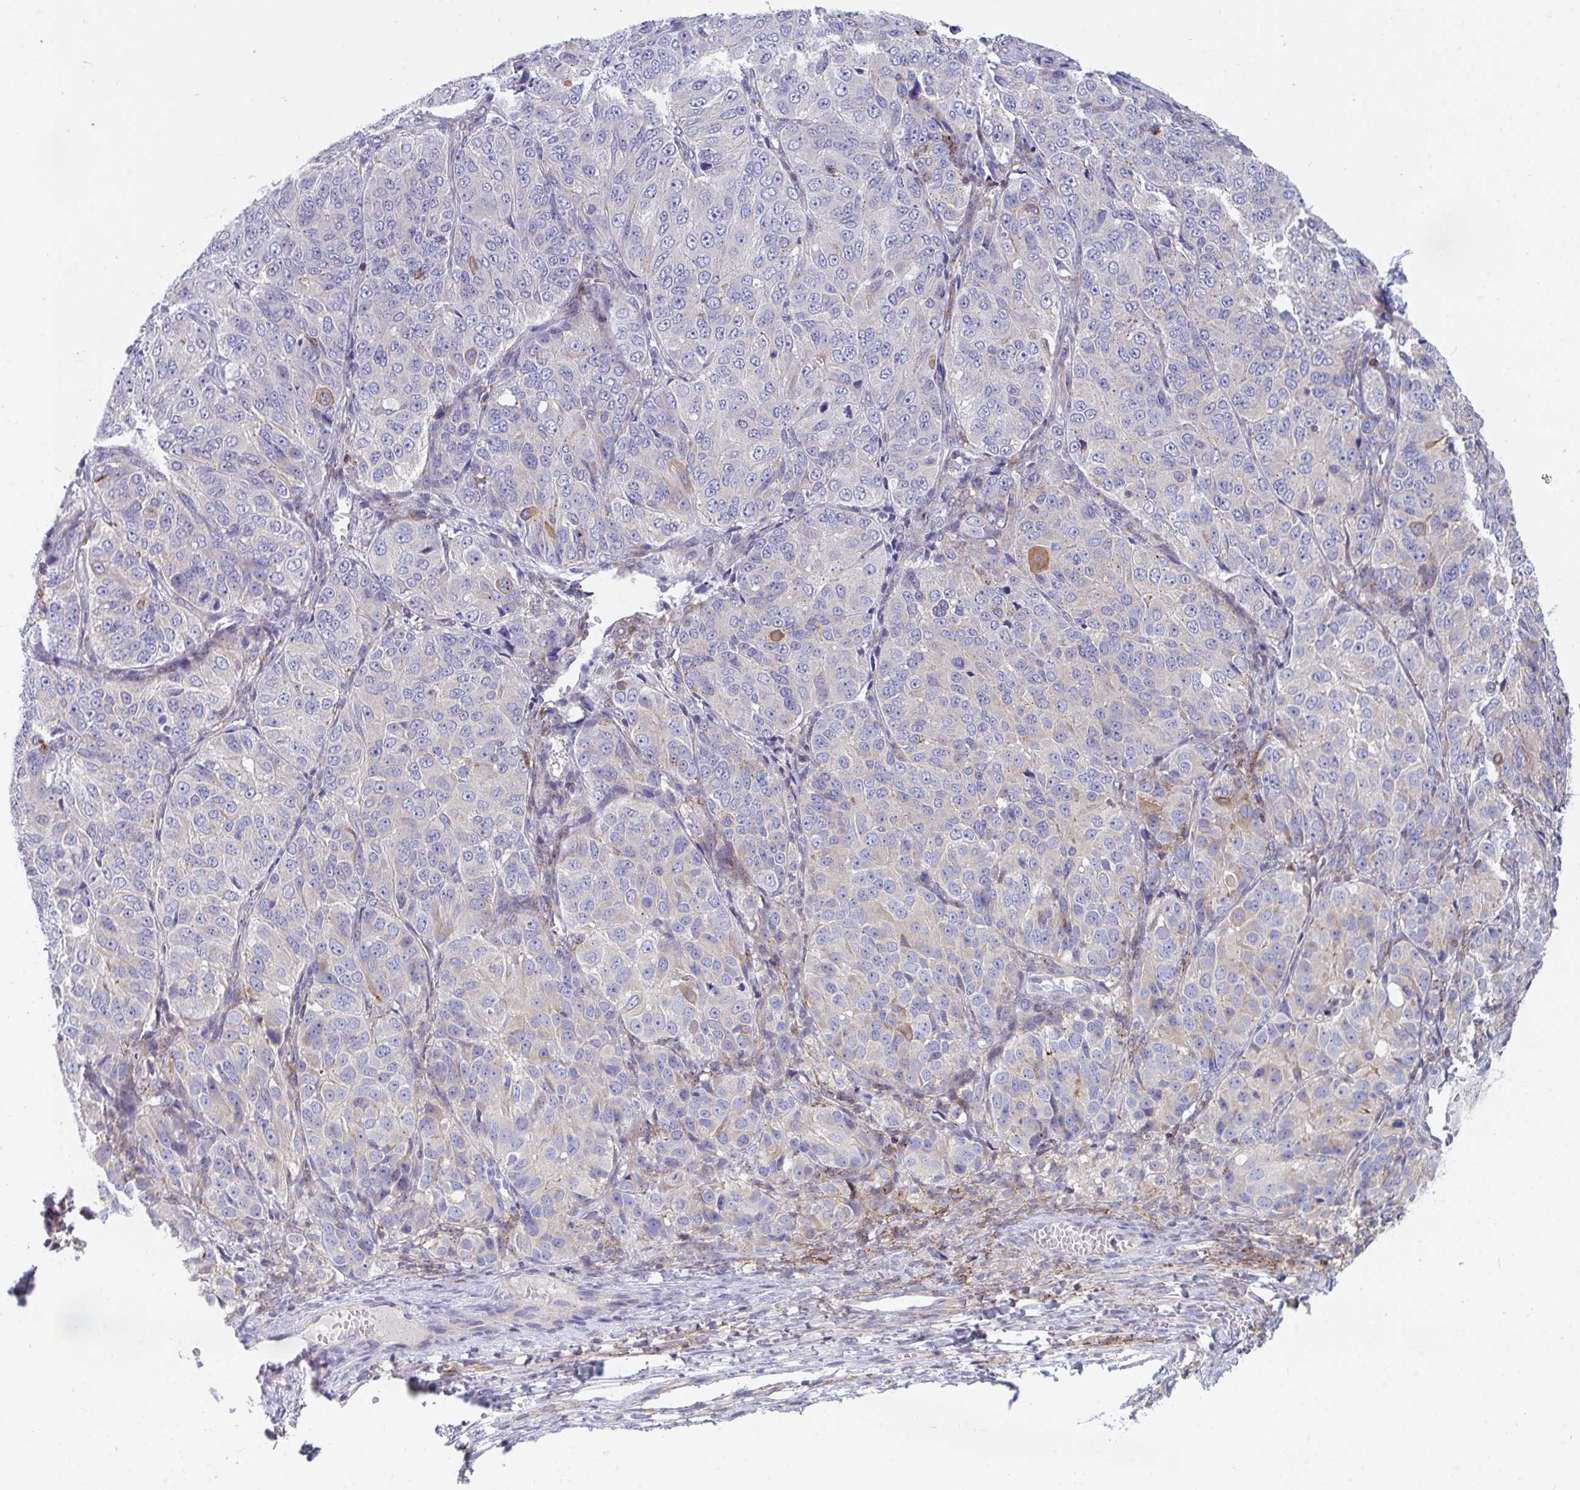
{"staining": {"intensity": "moderate", "quantity": "<25%", "location": "cytoplasmic/membranous"}, "tissue": "ovarian cancer", "cell_type": "Tumor cells", "image_type": "cancer", "snomed": [{"axis": "morphology", "description": "Carcinoma, endometroid"}, {"axis": "topography", "description": "Ovary"}], "caption": "Tumor cells exhibit low levels of moderate cytoplasmic/membranous staining in approximately <25% of cells in ovarian cancer (endometroid carcinoma).", "gene": "FRMD3", "patient": {"sex": "female", "age": 51}}